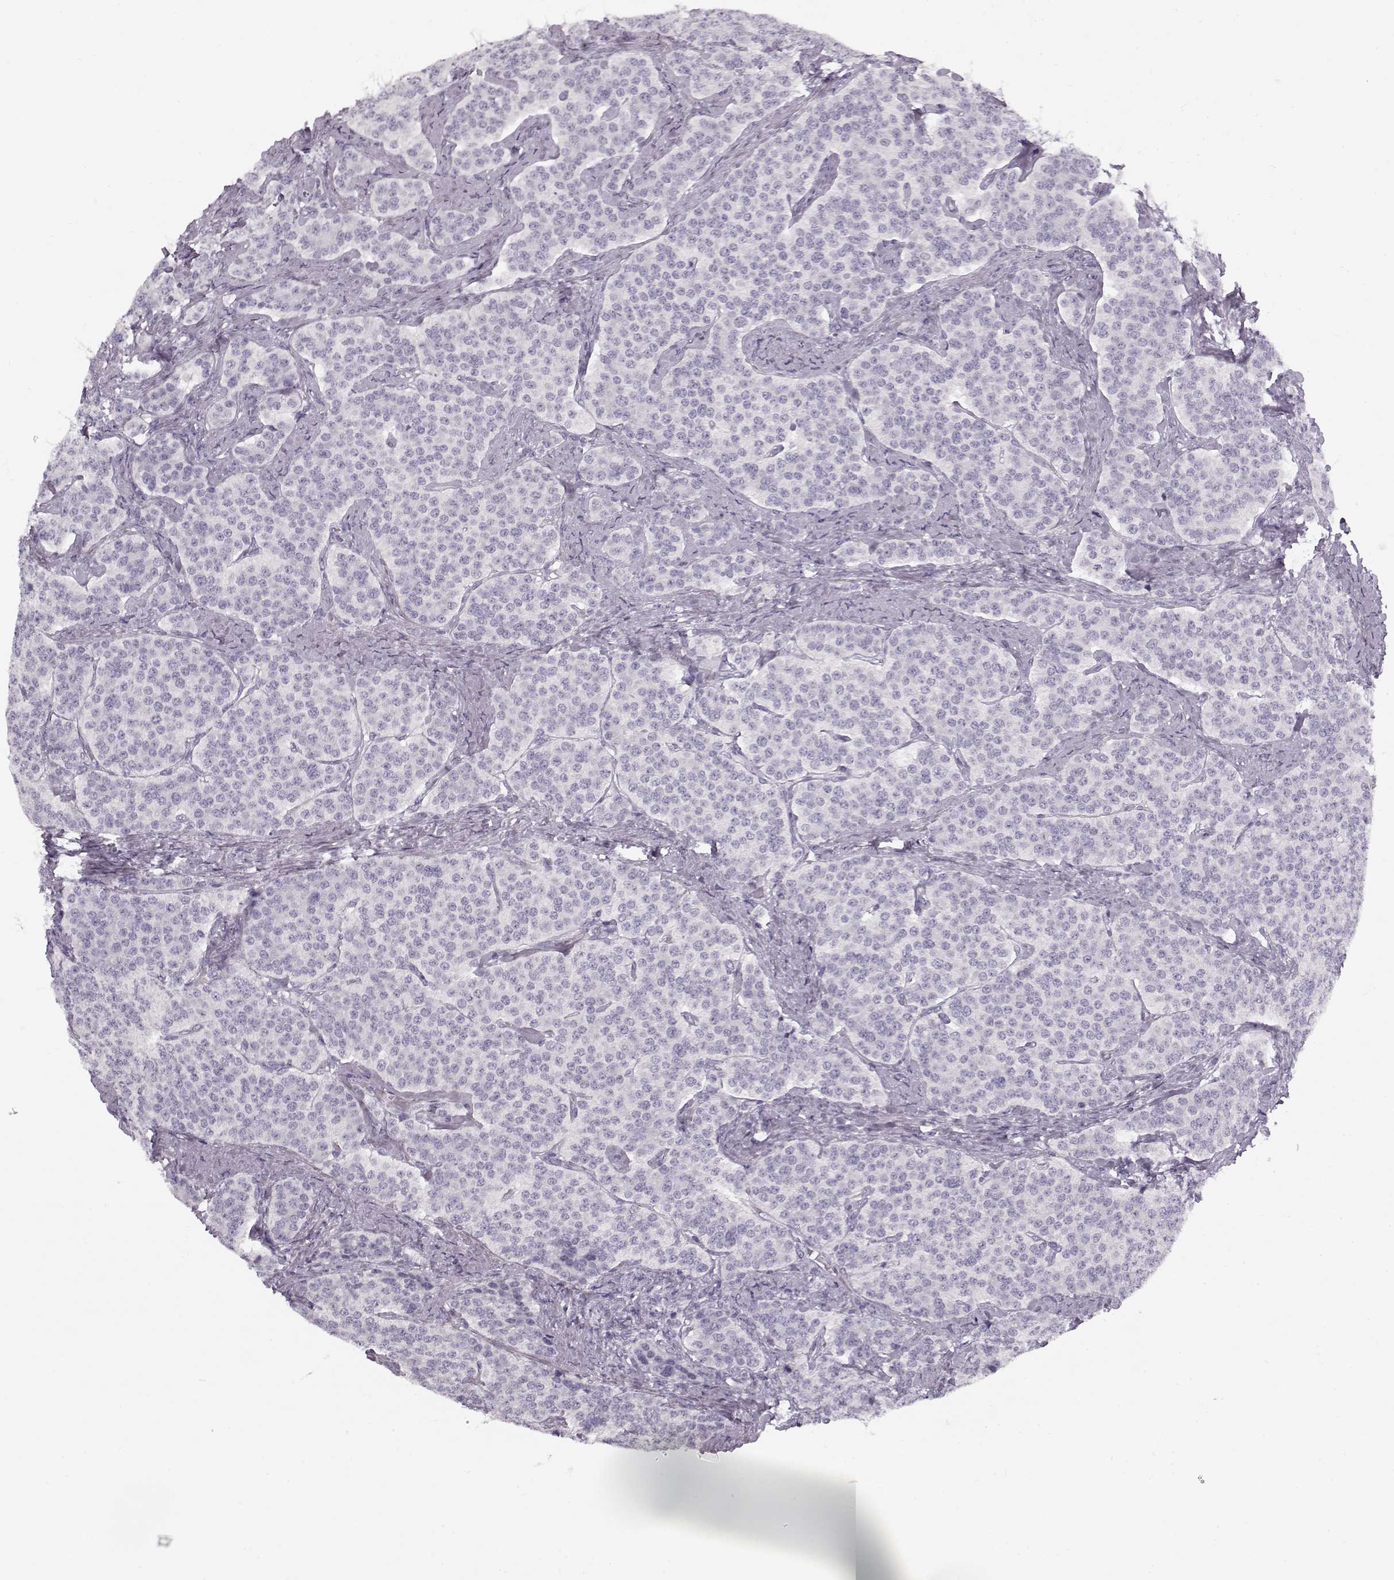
{"staining": {"intensity": "negative", "quantity": "none", "location": "none"}, "tissue": "carcinoid", "cell_type": "Tumor cells", "image_type": "cancer", "snomed": [{"axis": "morphology", "description": "Carcinoid, malignant, NOS"}, {"axis": "topography", "description": "Small intestine"}], "caption": "A histopathology image of human malignant carcinoid is negative for staining in tumor cells. Nuclei are stained in blue.", "gene": "PNMT", "patient": {"sex": "female", "age": 58}}